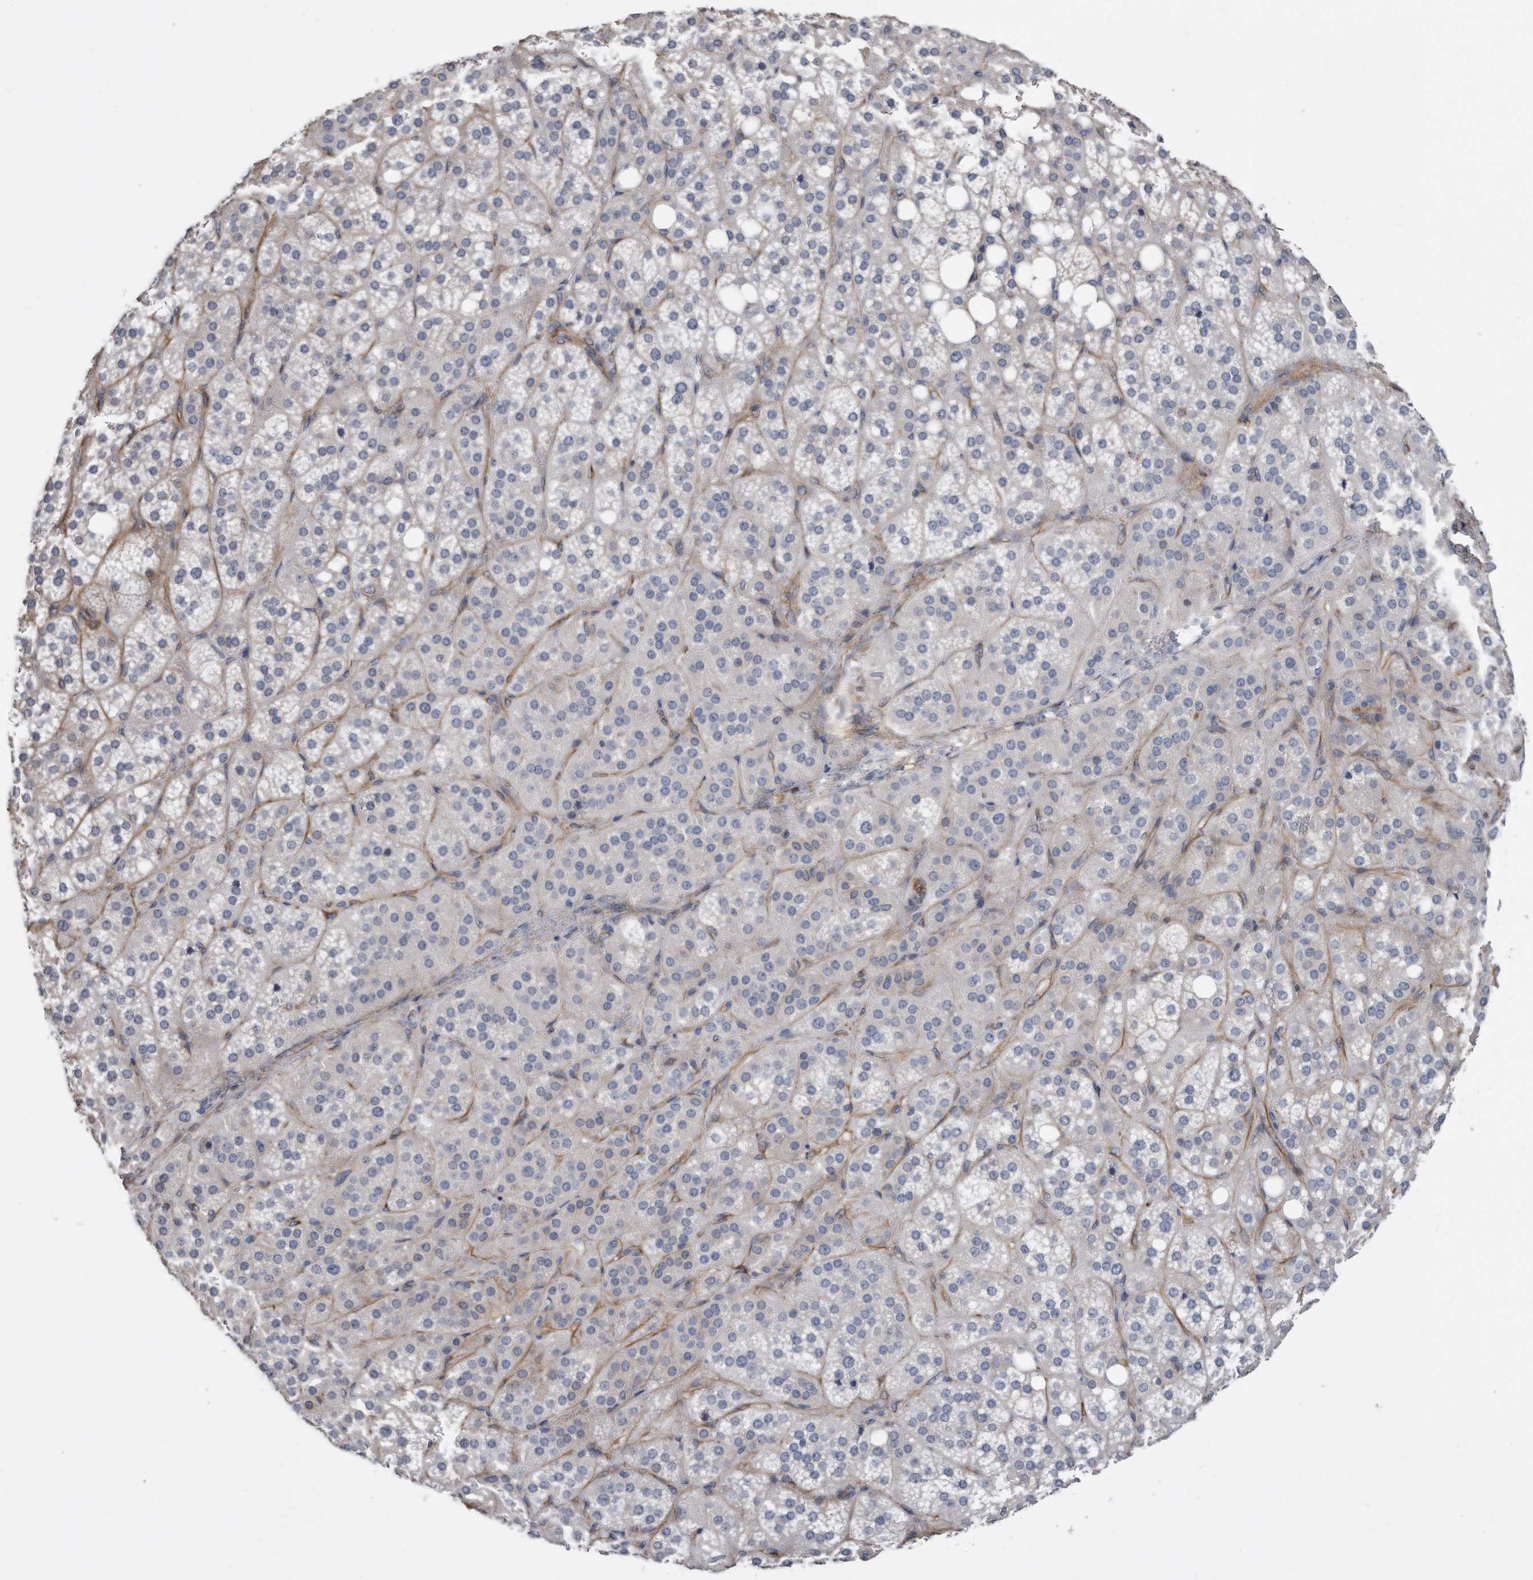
{"staining": {"intensity": "weak", "quantity": "25%-75%", "location": "cytoplasmic/membranous"}, "tissue": "adrenal gland", "cell_type": "Glandular cells", "image_type": "normal", "snomed": [{"axis": "morphology", "description": "Normal tissue, NOS"}, {"axis": "topography", "description": "Adrenal gland"}], "caption": "Immunohistochemistry (IHC) histopathology image of unremarkable adrenal gland: adrenal gland stained using immunohistochemistry reveals low levels of weak protein expression localized specifically in the cytoplasmic/membranous of glandular cells, appearing as a cytoplasmic/membranous brown color.", "gene": "GPC1", "patient": {"sex": "female", "age": 59}}